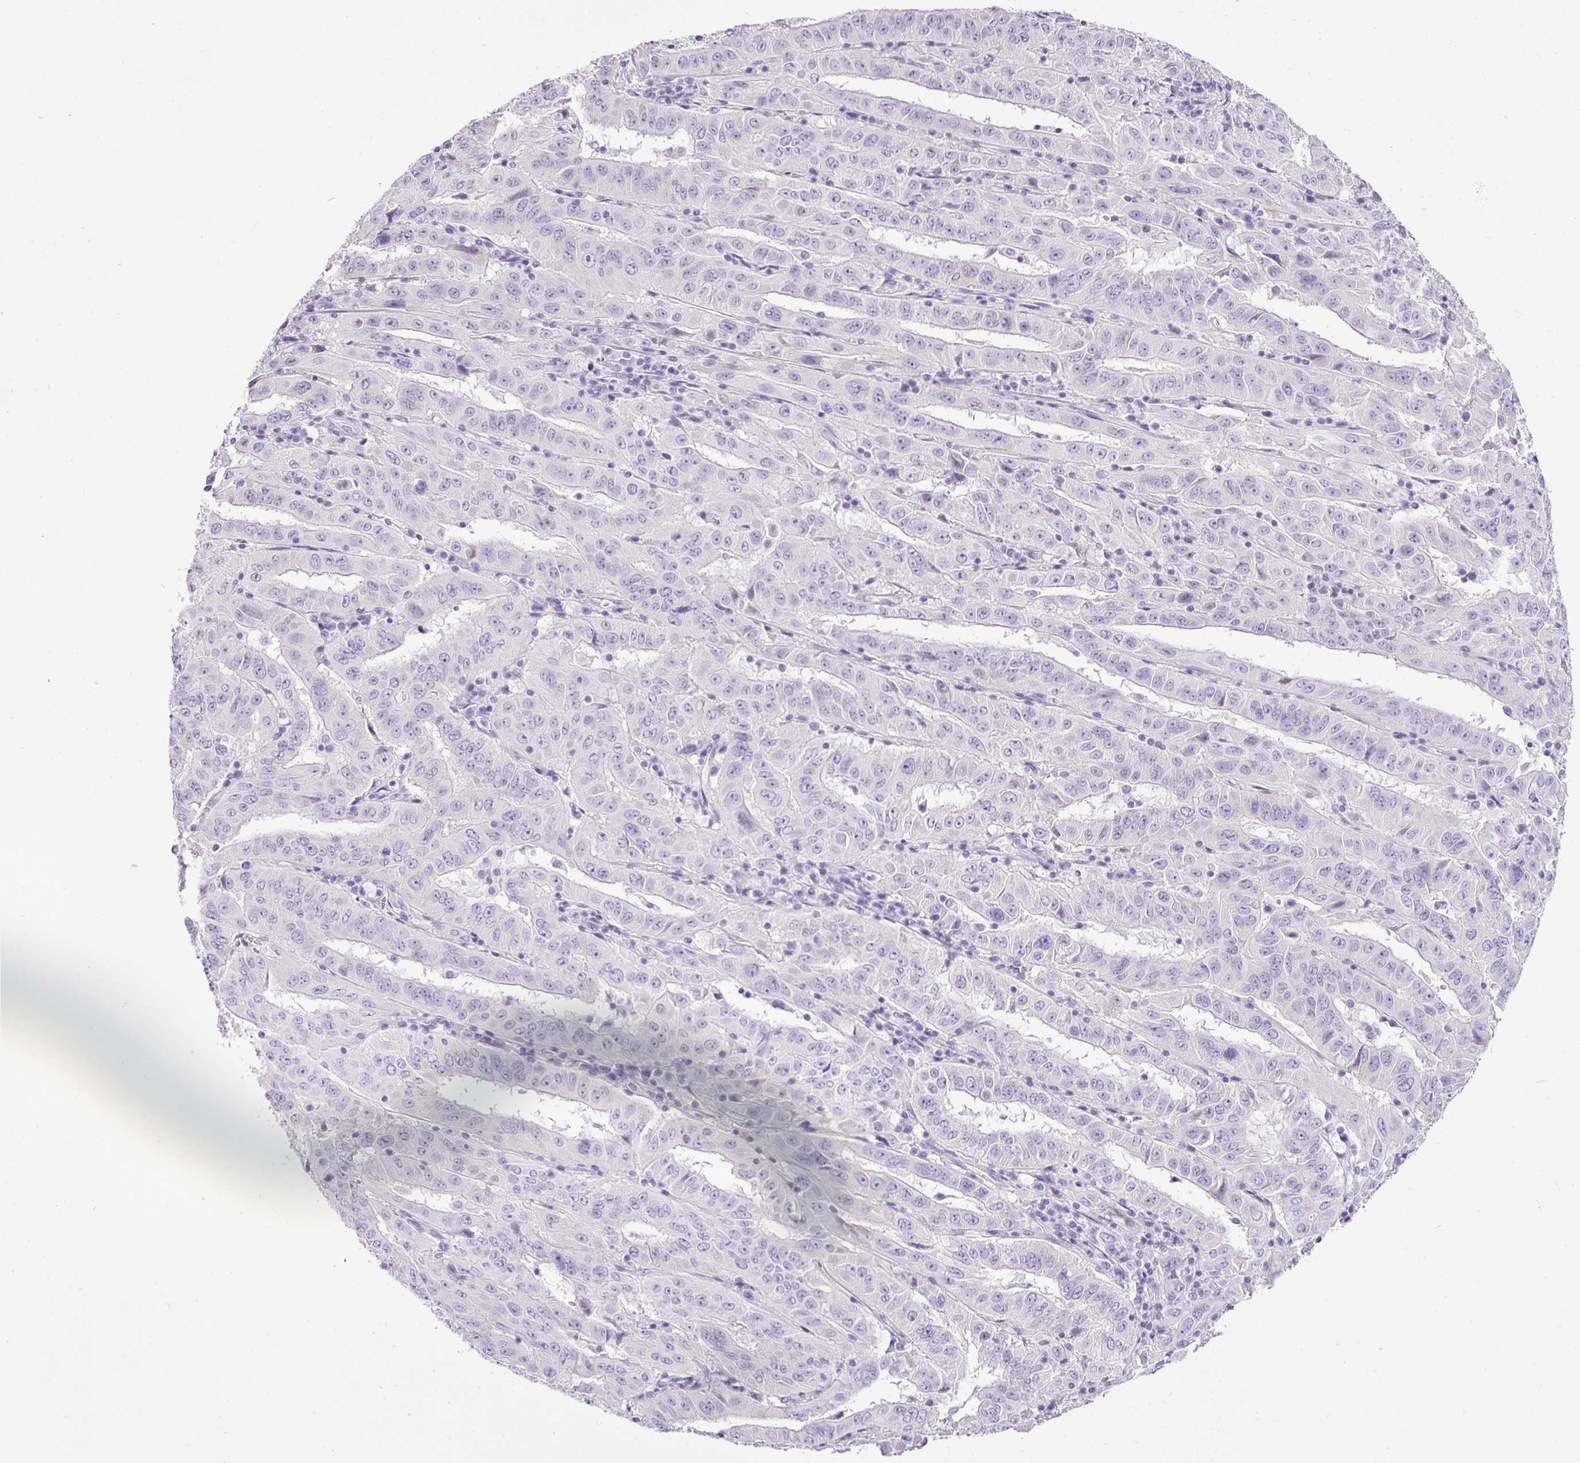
{"staining": {"intensity": "negative", "quantity": "none", "location": "none"}, "tissue": "pancreatic cancer", "cell_type": "Tumor cells", "image_type": "cancer", "snomed": [{"axis": "morphology", "description": "Adenocarcinoma, NOS"}, {"axis": "topography", "description": "Pancreas"}], "caption": "Immunohistochemistry (IHC) photomicrograph of pancreatic adenocarcinoma stained for a protein (brown), which reveals no positivity in tumor cells.", "gene": "CDH16", "patient": {"sex": "male", "age": 63}}